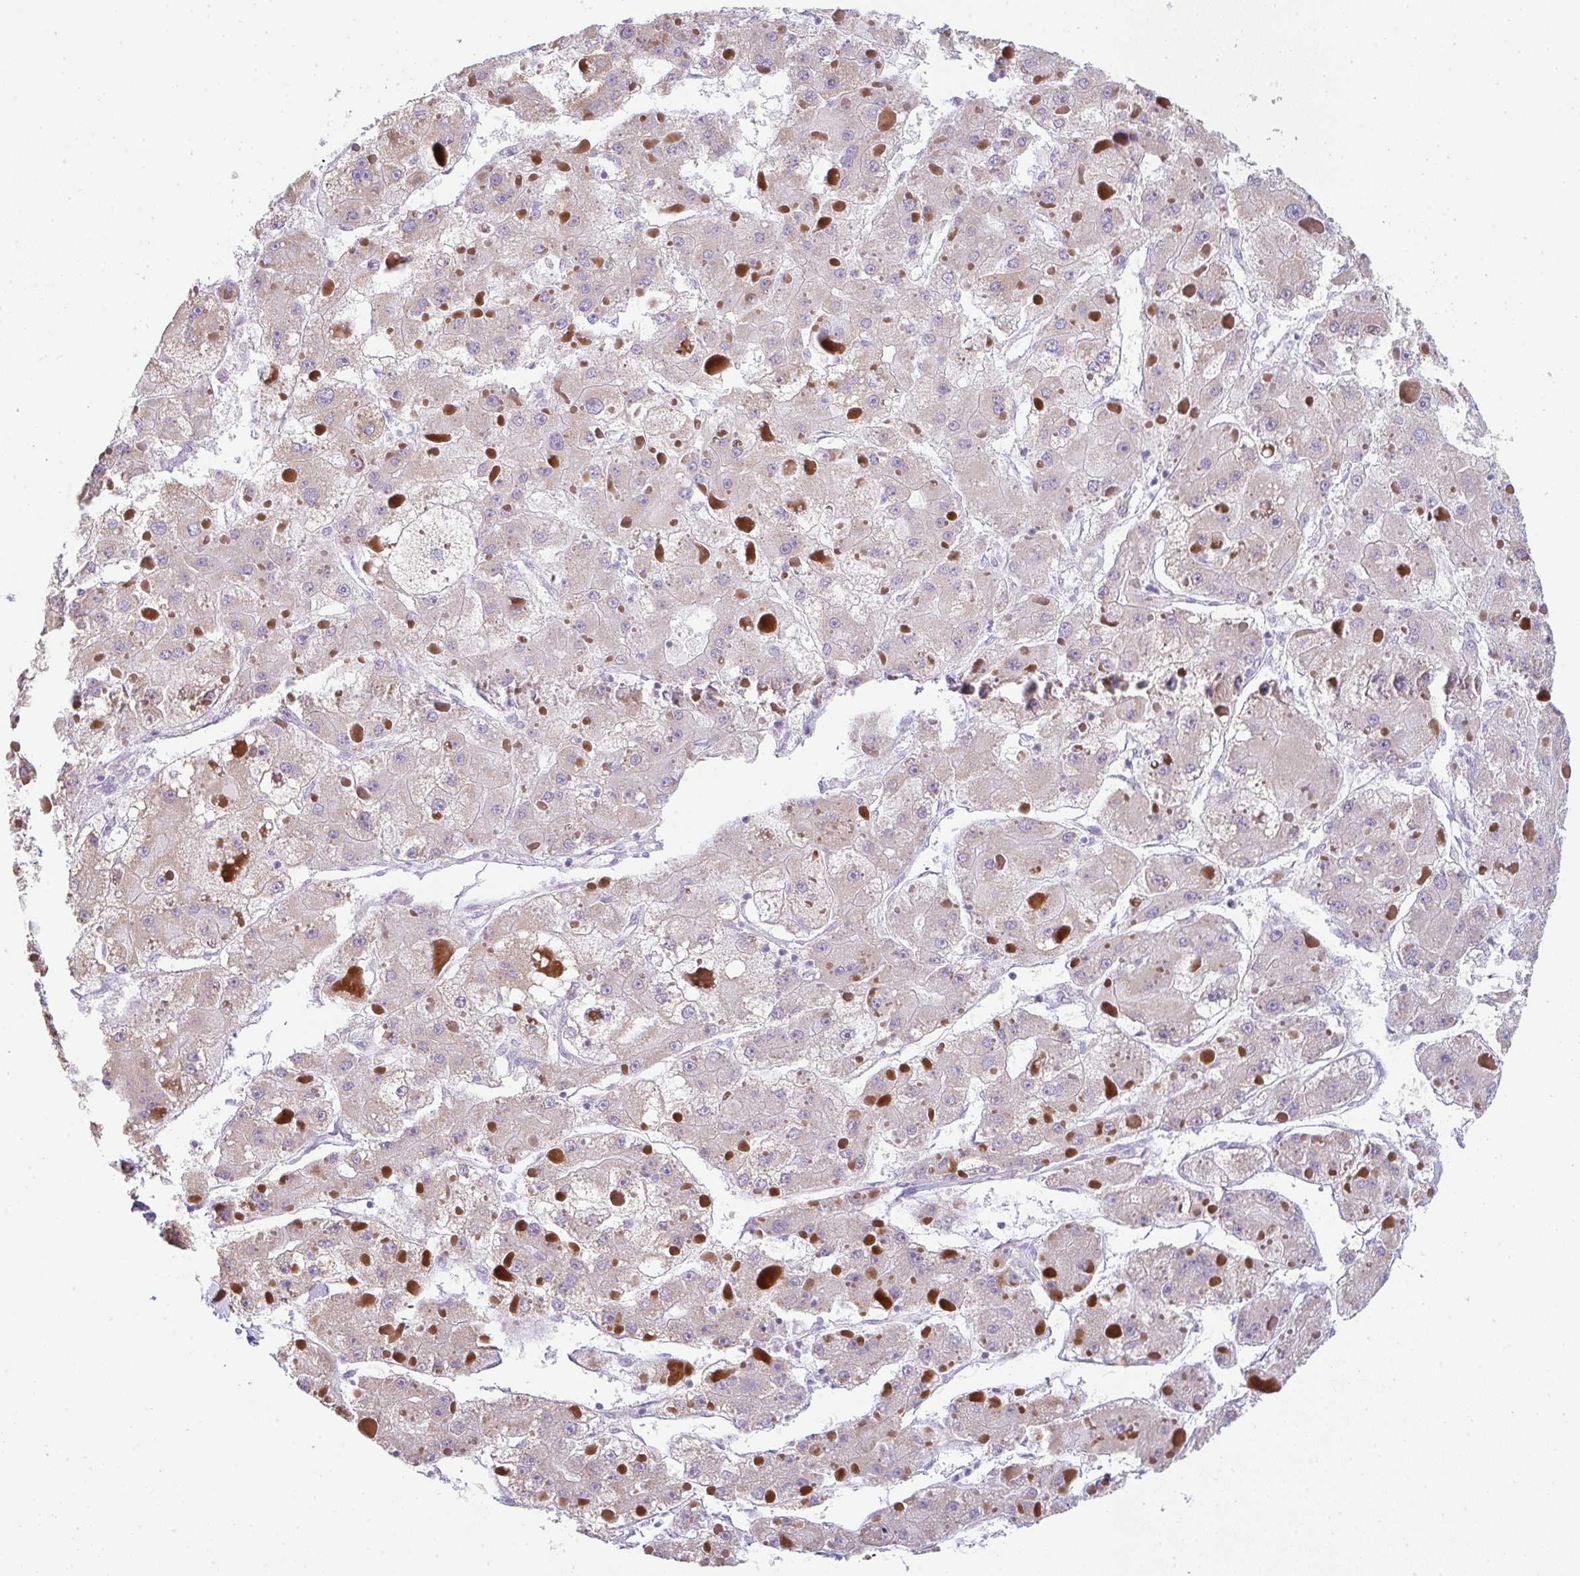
{"staining": {"intensity": "weak", "quantity": ">75%", "location": "cytoplasmic/membranous"}, "tissue": "liver cancer", "cell_type": "Tumor cells", "image_type": "cancer", "snomed": [{"axis": "morphology", "description": "Carcinoma, Hepatocellular, NOS"}, {"axis": "topography", "description": "Liver"}], "caption": "Hepatocellular carcinoma (liver) stained with a brown dye displays weak cytoplasmic/membranous positive staining in approximately >75% of tumor cells.", "gene": "CACNA1S", "patient": {"sex": "female", "age": 73}}